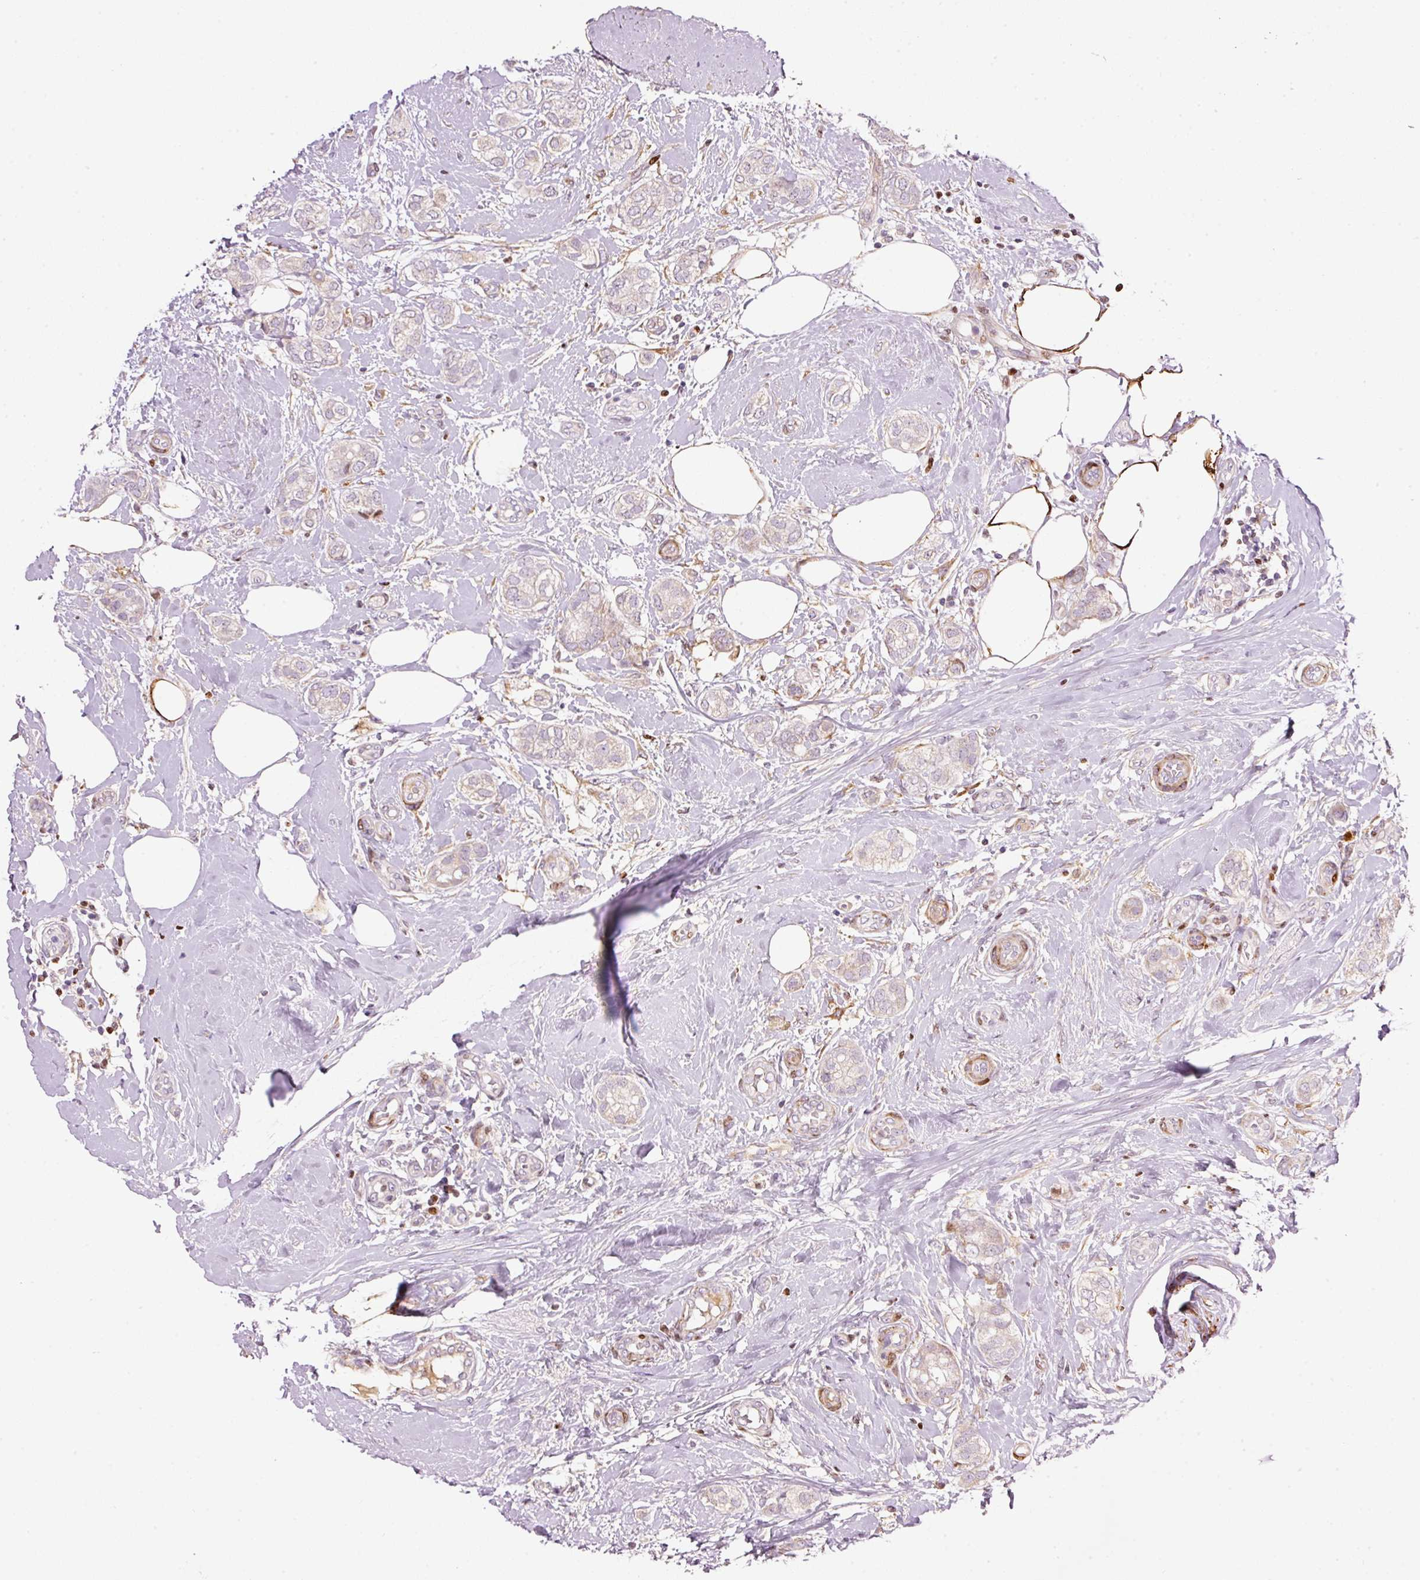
{"staining": {"intensity": "negative", "quantity": "none", "location": "none"}, "tissue": "breast cancer", "cell_type": "Tumor cells", "image_type": "cancer", "snomed": [{"axis": "morphology", "description": "Duct carcinoma"}, {"axis": "topography", "description": "Breast"}], "caption": "Human breast cancer stained for a protein using immunohistochemistry demonstrates no expression in tumor cells.", "gene": "TMEM8B", "patient": {"sex": "female", "age": 73}}